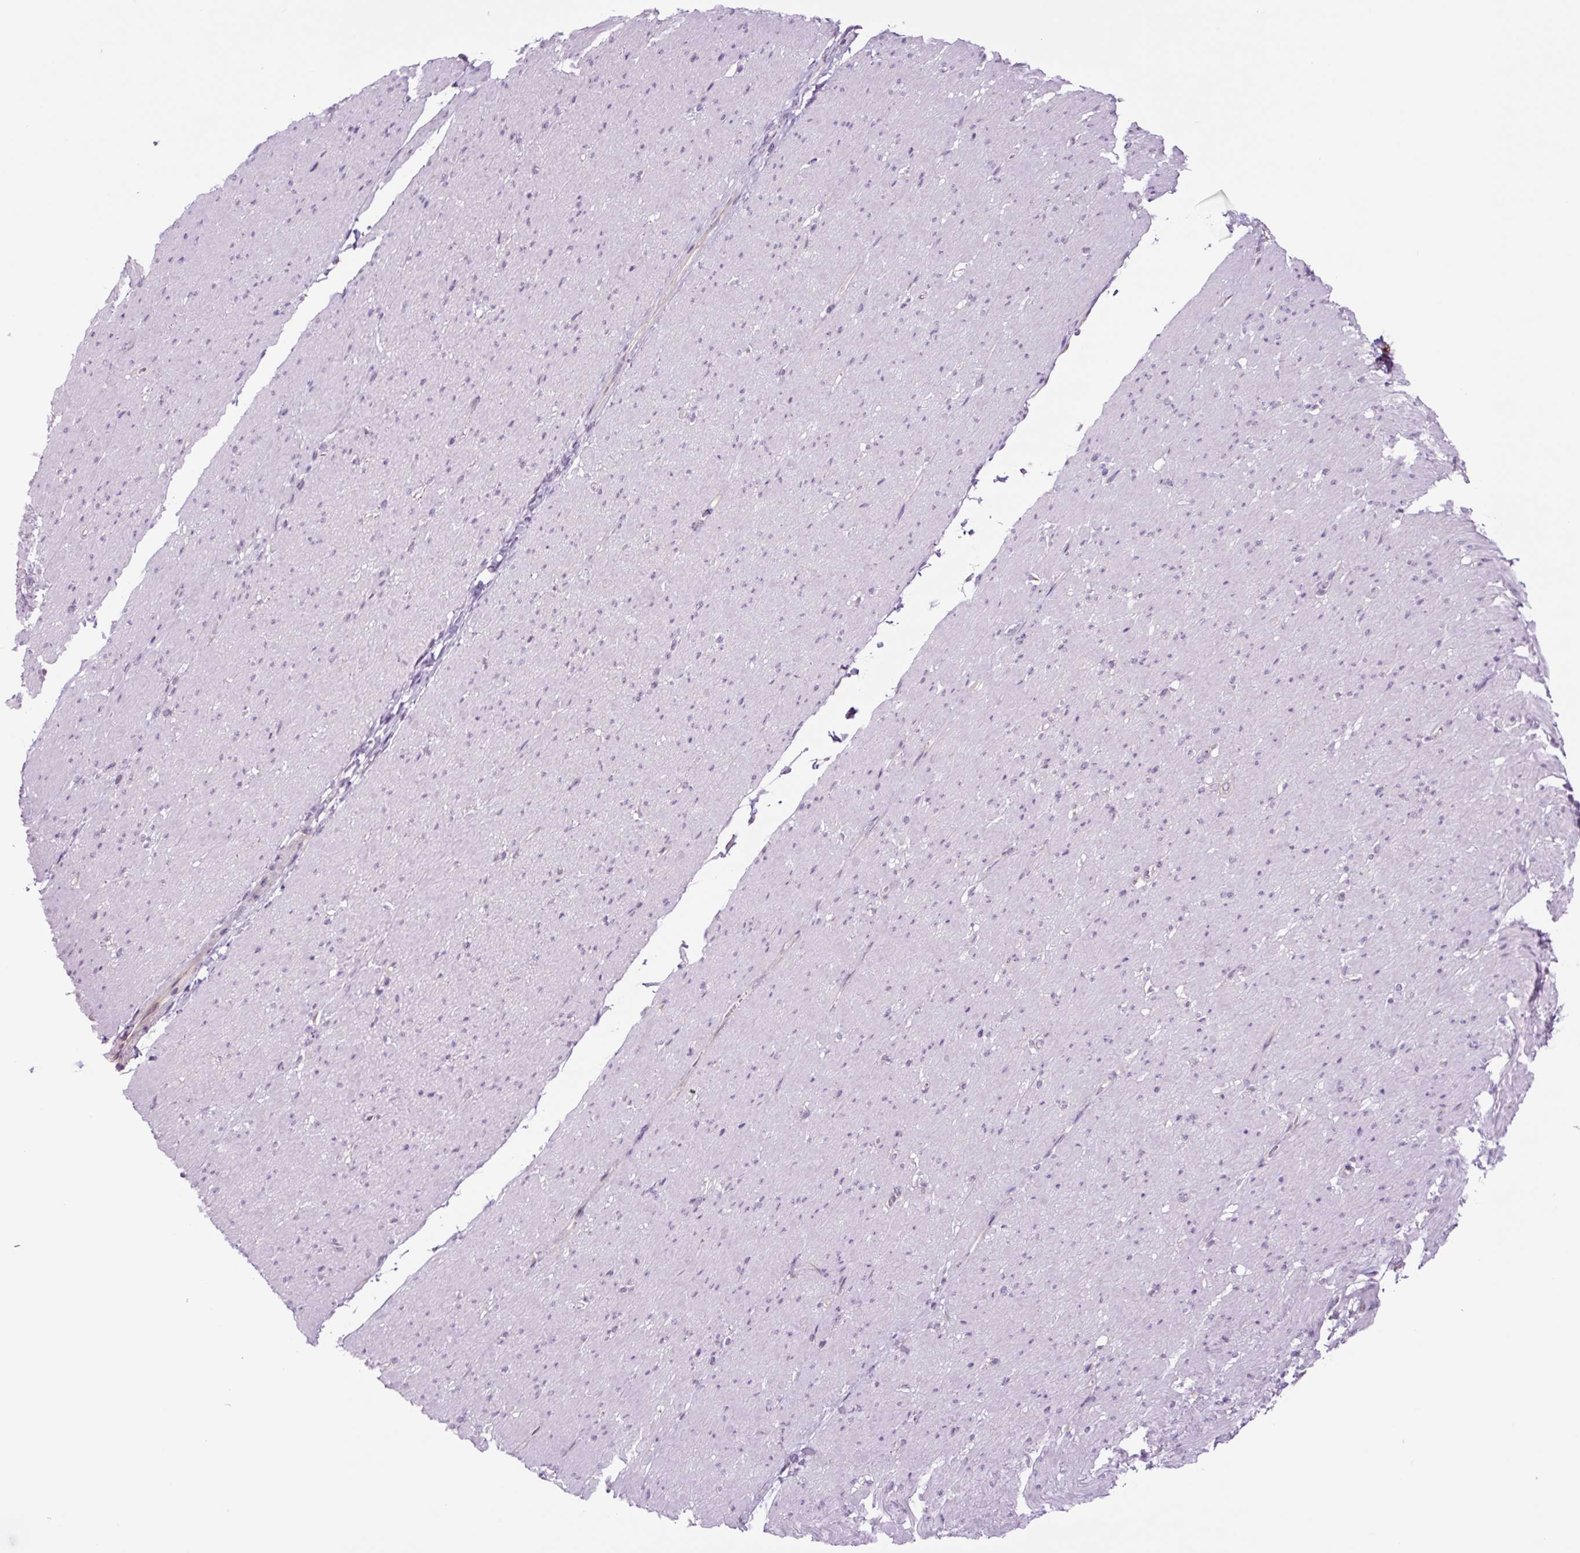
{"staining": {"intensity": "negative", "quantity": "none", "location": "none"}, "tissue": "smooth muscle", "cell_type": "Smooth muscle cells", "image_type": "normal", "snomed": [{"axis": "morphology", "description": "Normal tissue, NOS"}, {"axis": "topography", "description": "Smooth muscle"}, {"axis": "topography", "description": "Rectum"}], "caption": "IHC micrograph of benign human smooth muscle stained for a protein (brown), which demonstrates no positivity in smooth muscle cells.", "gene": "GORASP1", "patient": {"sex": "male", "age": 53}}